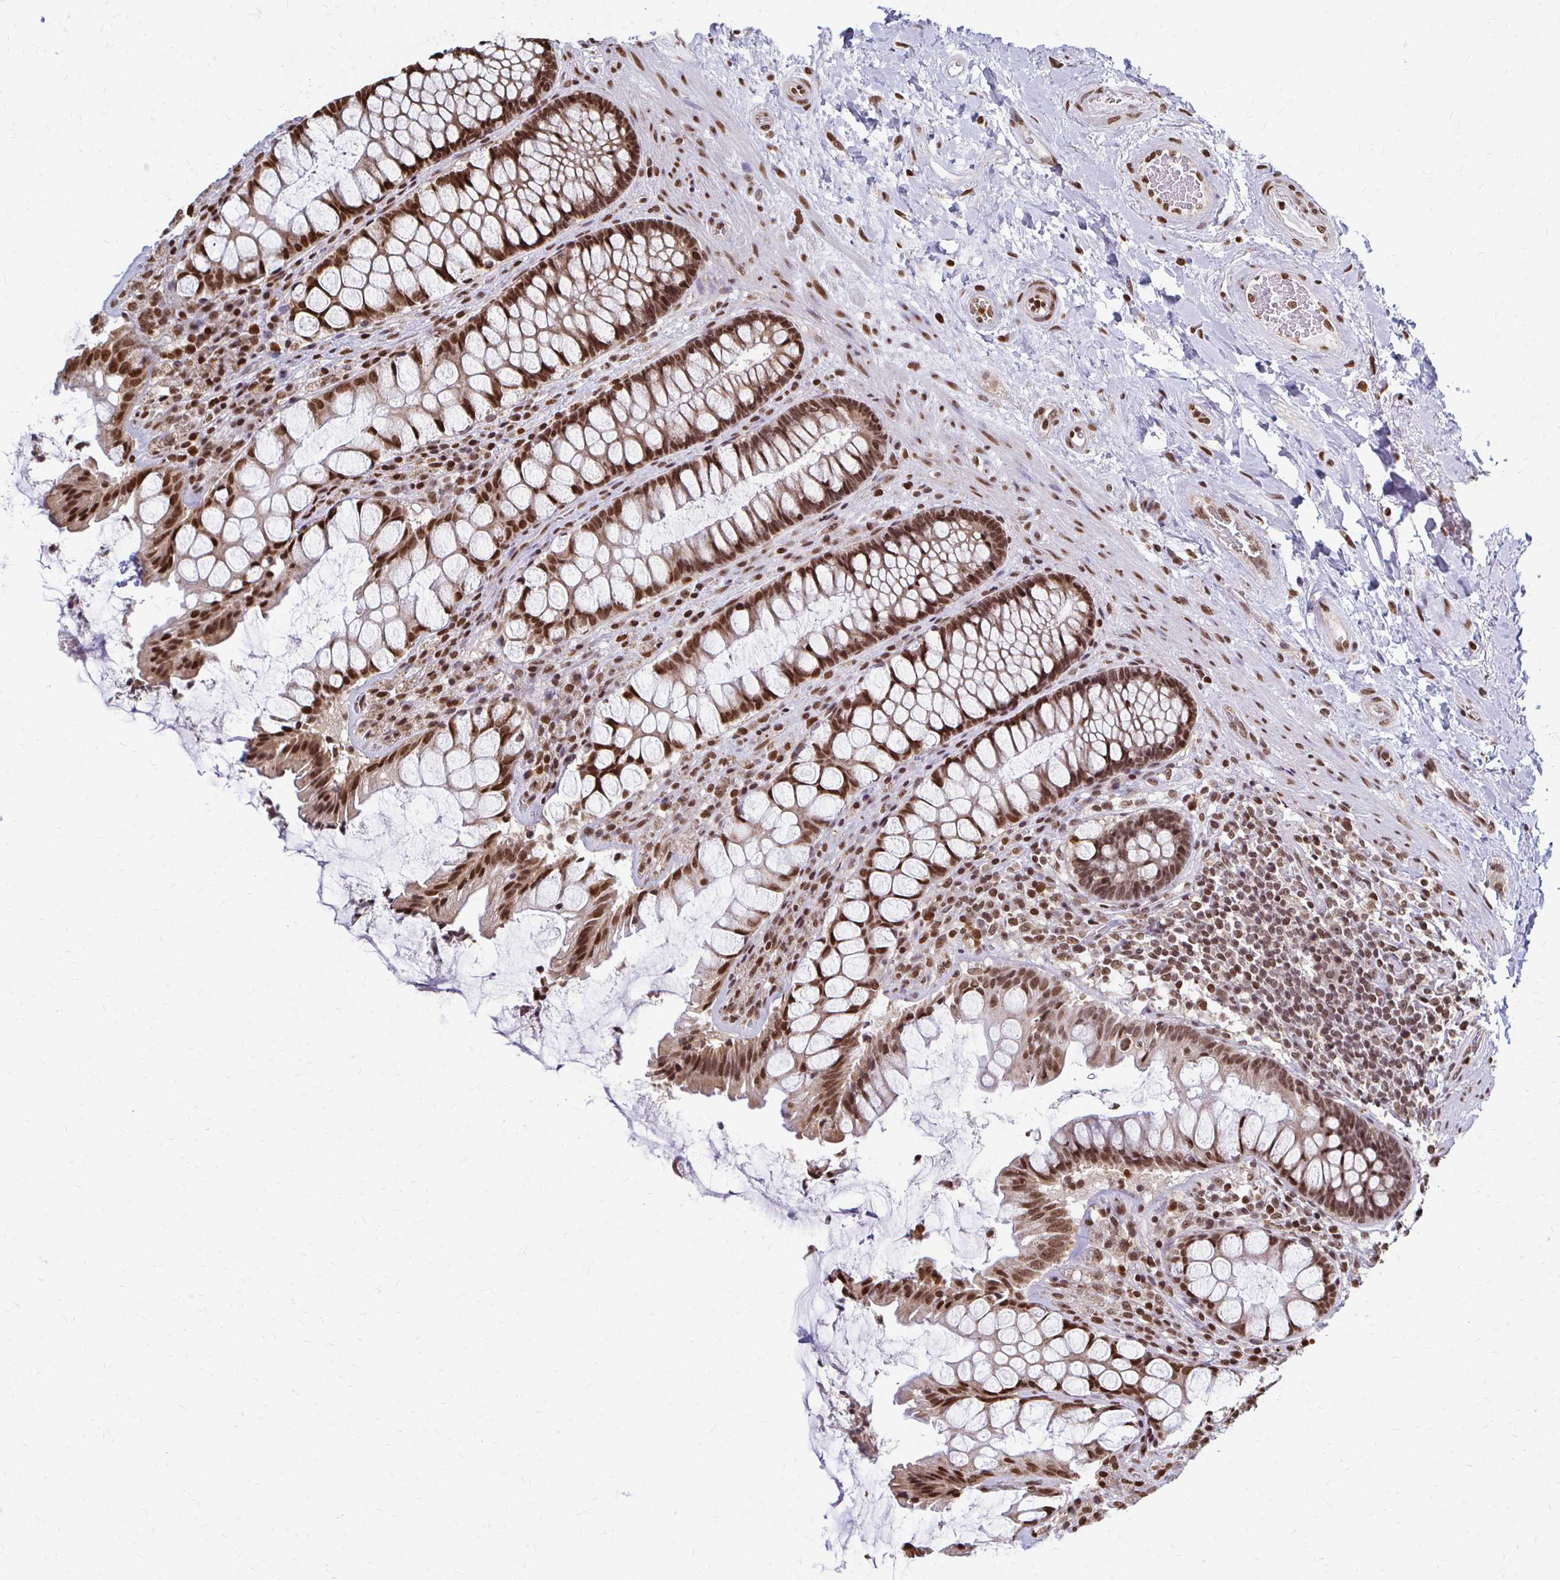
{"staining": {"intensity": "strong", "quantity": ">75%", "location": "nuclear"}, "tissue": "rectum", "cell_type": "Glandular cells", "image_type": "normal", "snomed": [{"axis": "morphology", "description": "Normal tissue, NOS"}, {"axis": "topography", "description": "Rectum"}], "caption": "IHC image of benign rectum: rectum stained using immunohistochemistry shows high levels of strong protein expression localized specifically in the nuclear of glandular cells, appearing as a nuclear brown color.", "gene": "HOXA9", "patient": {"sex": "female", "age": 58}}